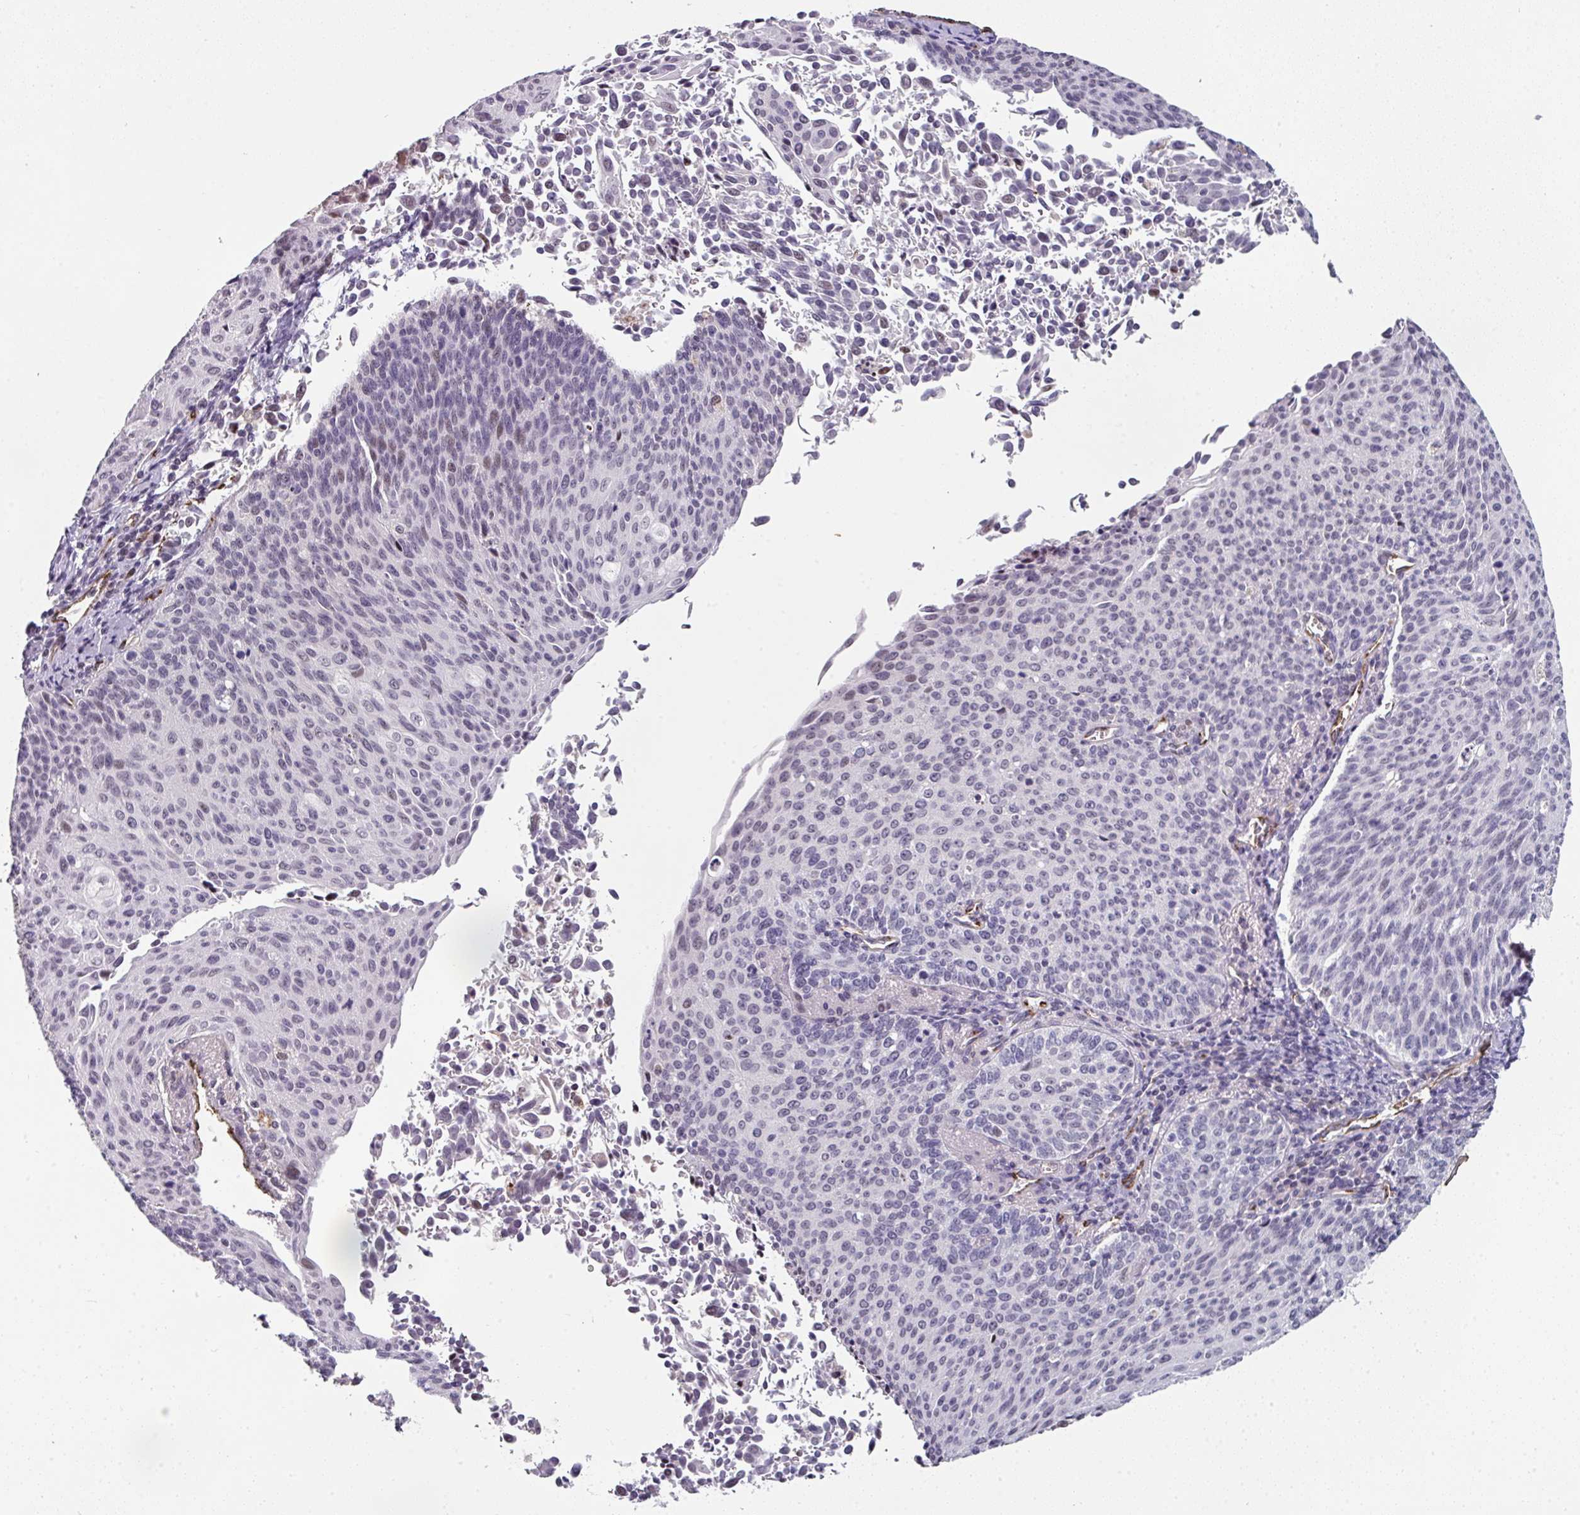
{"staining": {"intensity": "weak", "quantity": "<25%", "location": "nuclear"}, "tissue": "cervical cancer", "cell_type": "Tumor cells", "image_type": "cancer", "snomed": [{"axis": "morphology", "description": "Squamous cell carcinoma, NOS"}, {"axis": "topography", "description": "Cervix"}], "caption": "This is an IHC image of cervical cancer (squamous cell carcinoma). There is no positivity in tumor cells.", "gene": "SIDT2", "patient": {"sex": "female", "age": 55}}